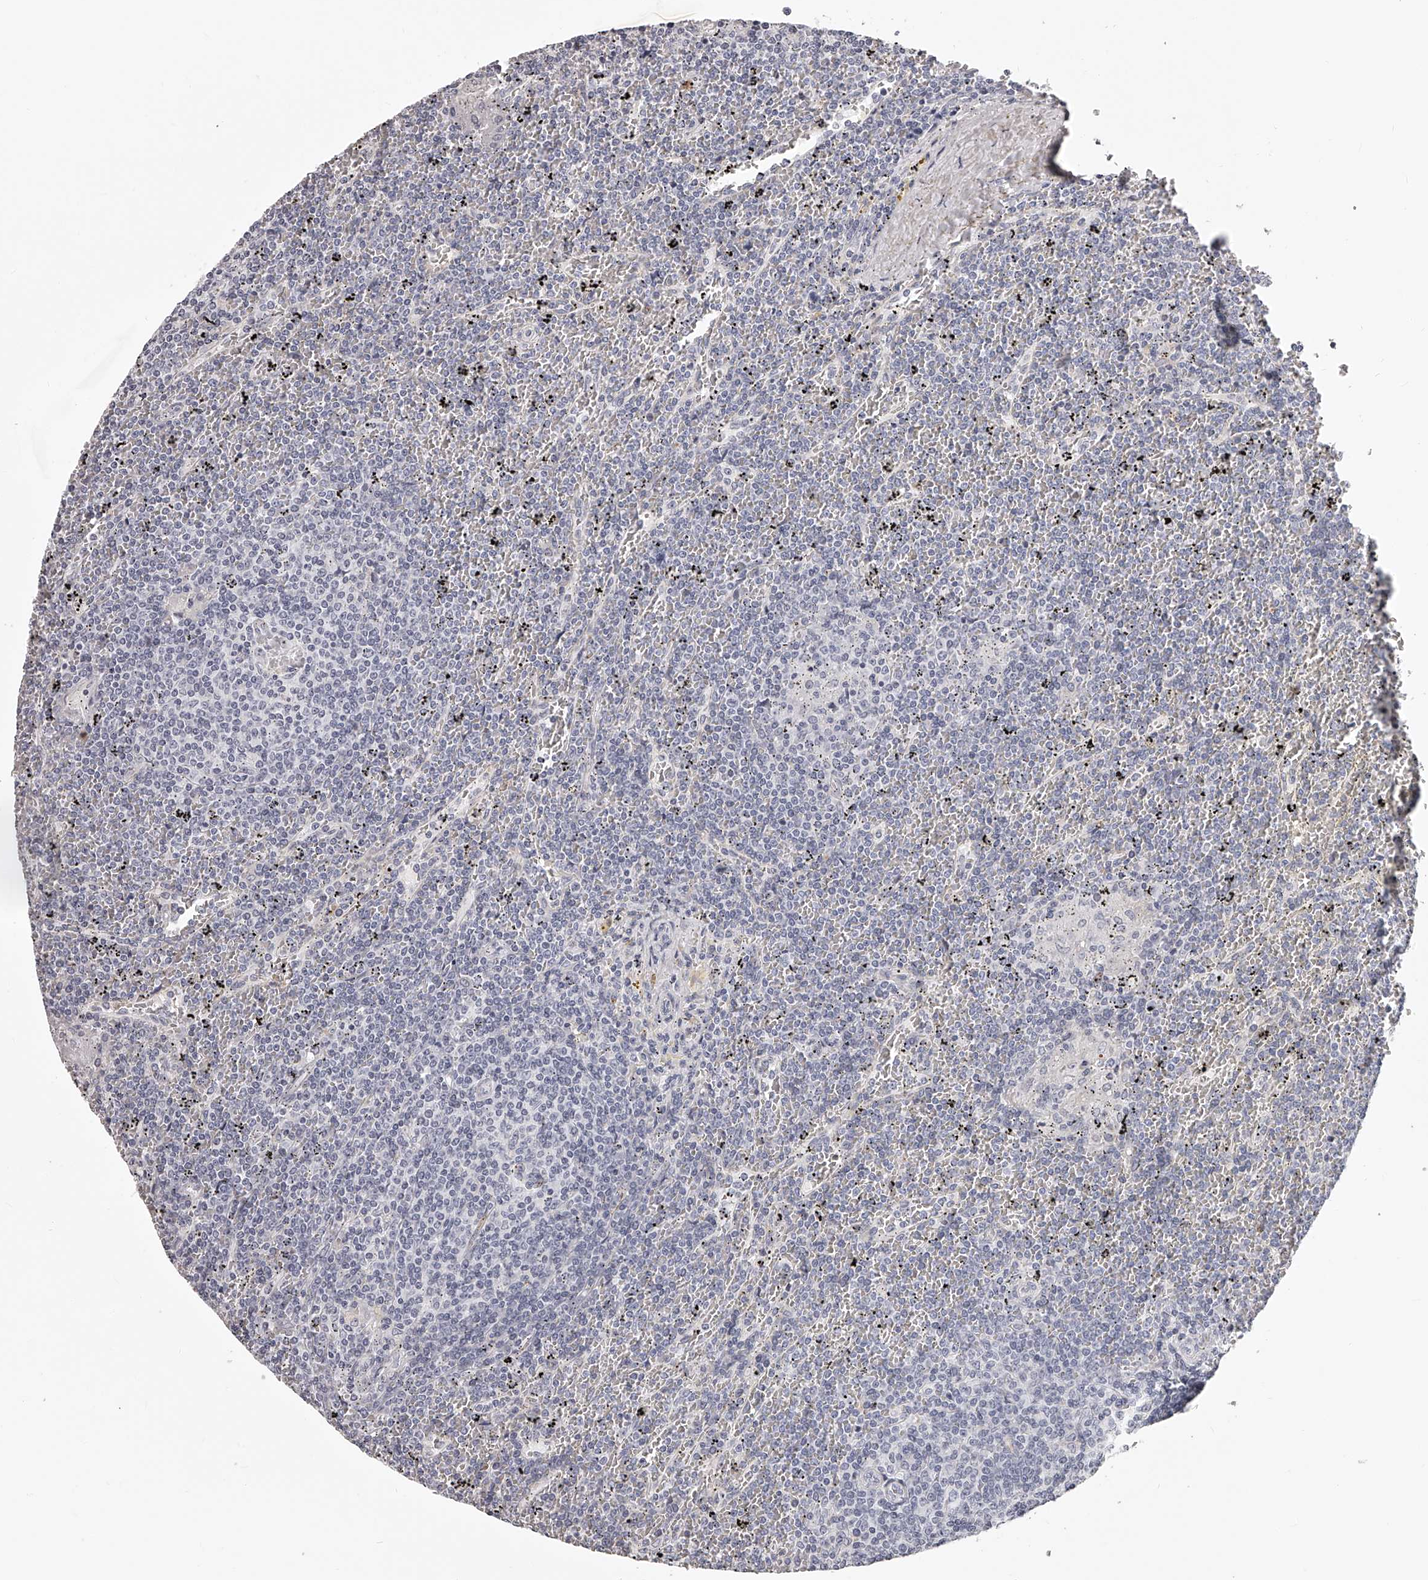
{"staining": {"intensity": "negative", "quantity": "none", "location": "none"}, "tissue": "lymphoma", "cell_type": "Tumor cells", "image_type": "cancer", "snomed": [{"axis": "morphology", "description": "Malignant lymphoma, non-Hodgkin's type, Low grade"}, {"axis": "topography", "description": "Spleen"}], "caption": "There is no significant staining in tumor cells of lymphoma.", "gene": "DMRT1", "patient": {"sex": "female", "age": 19}}